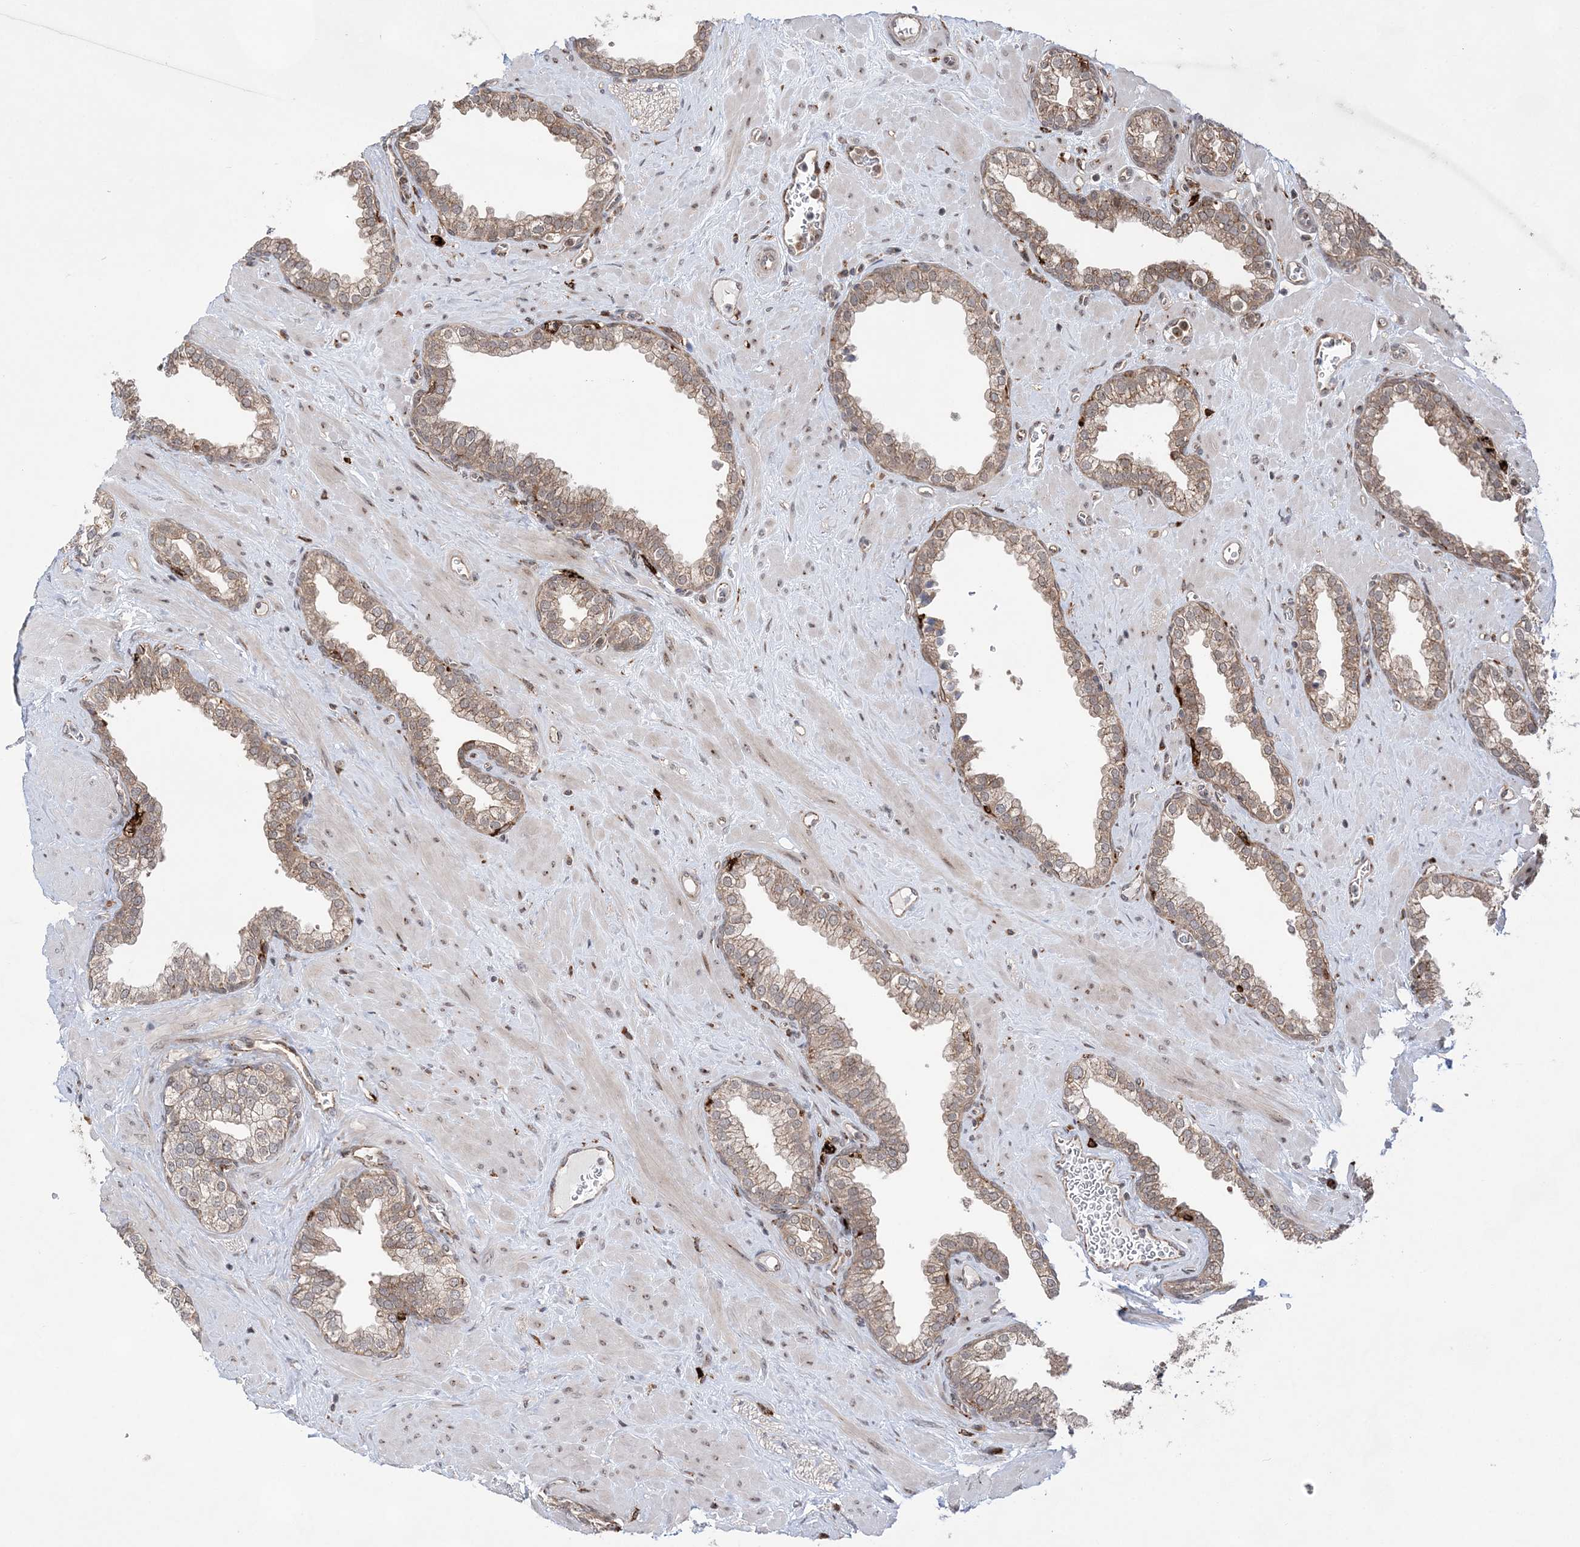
{"staining": {"intensity": "moderate", "quantity": "25%-75%", "location": "cytoplasmic/membranous"}, "tissue": "prostate", "cell_type": "Glandular cells", "image_type": "normal", "snomed": [{"axis": "morphology", "description": "Normal tissue, NOS"}, {"axis": "morphology", "description": "Urothelial carcinoma, Low grade"}, {"axis": "topography", "description": "Urinary bladder"}, {"axis": "topography", "description": "Prostate"}], "caption": "Brown immunohistochemical staining in normal prostate reveals moderate cytoplasmic/membranous positivity in approximately 25%-75% of glandular cells.", "gene": "ANAPC15", "patient": {"sex": "male", "age": 60}}